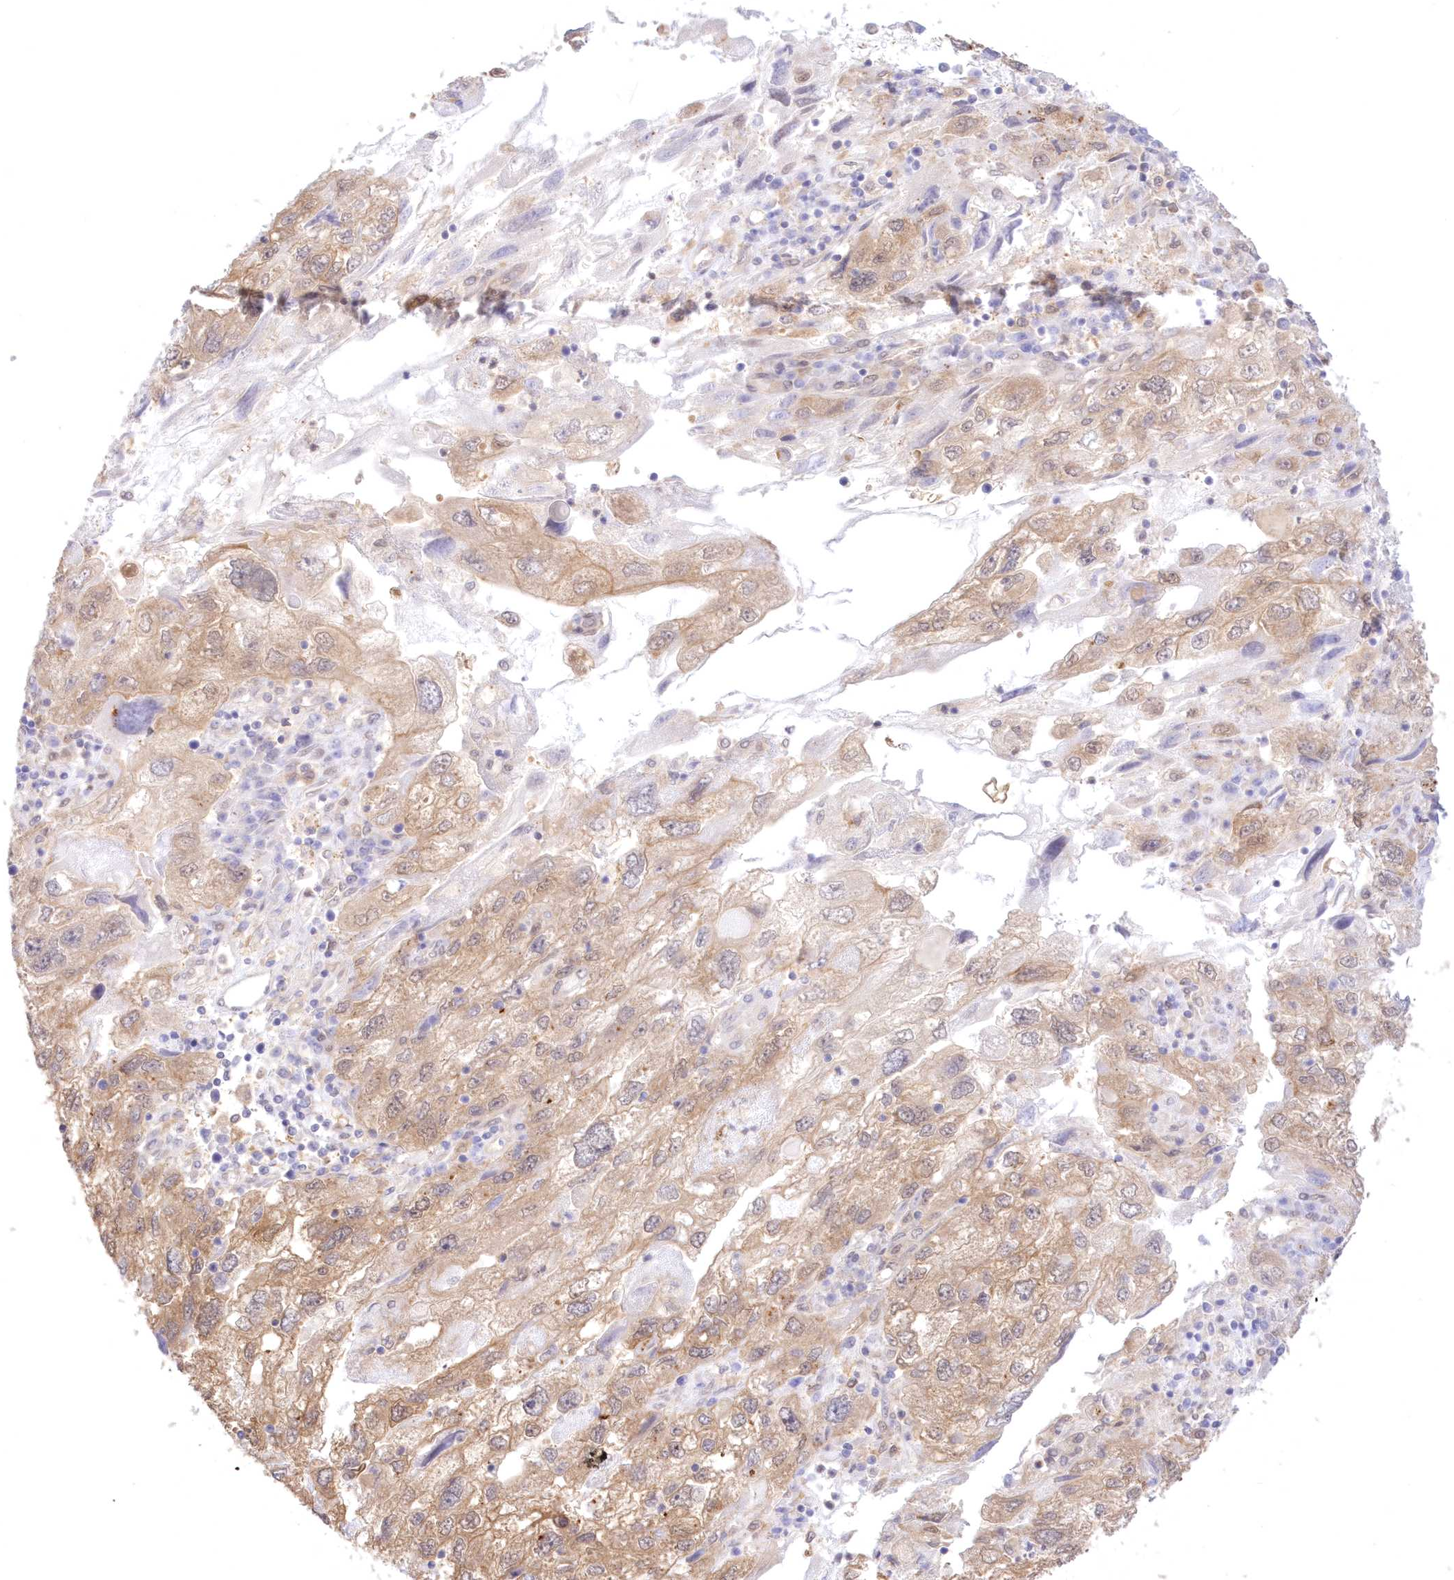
{"staining": {"intensity": "moderate", "quantity": ">75%", "location": "cytoplasmic/membranous"}, "tissue": "endometrial cancer", "cell_type": "Tumor cells", "image_type": "cancer", "snomed": [{"axis": "morphology", "description": "Adenocarcinoma, NOS"}, {"axis": "topography", "description": "Endometrium"}], "caption": "Immunohistochemistry (DAB (3,3'-diaminobenzidine)) staining of human endometrial cancer (adenocarcinoma) exhibits moderate cytoplasmic/membranous protein expression in approximately >75% of tumor cells.", "gene": "RNPEP", "patient": {"sex": "female", "age": 49}}